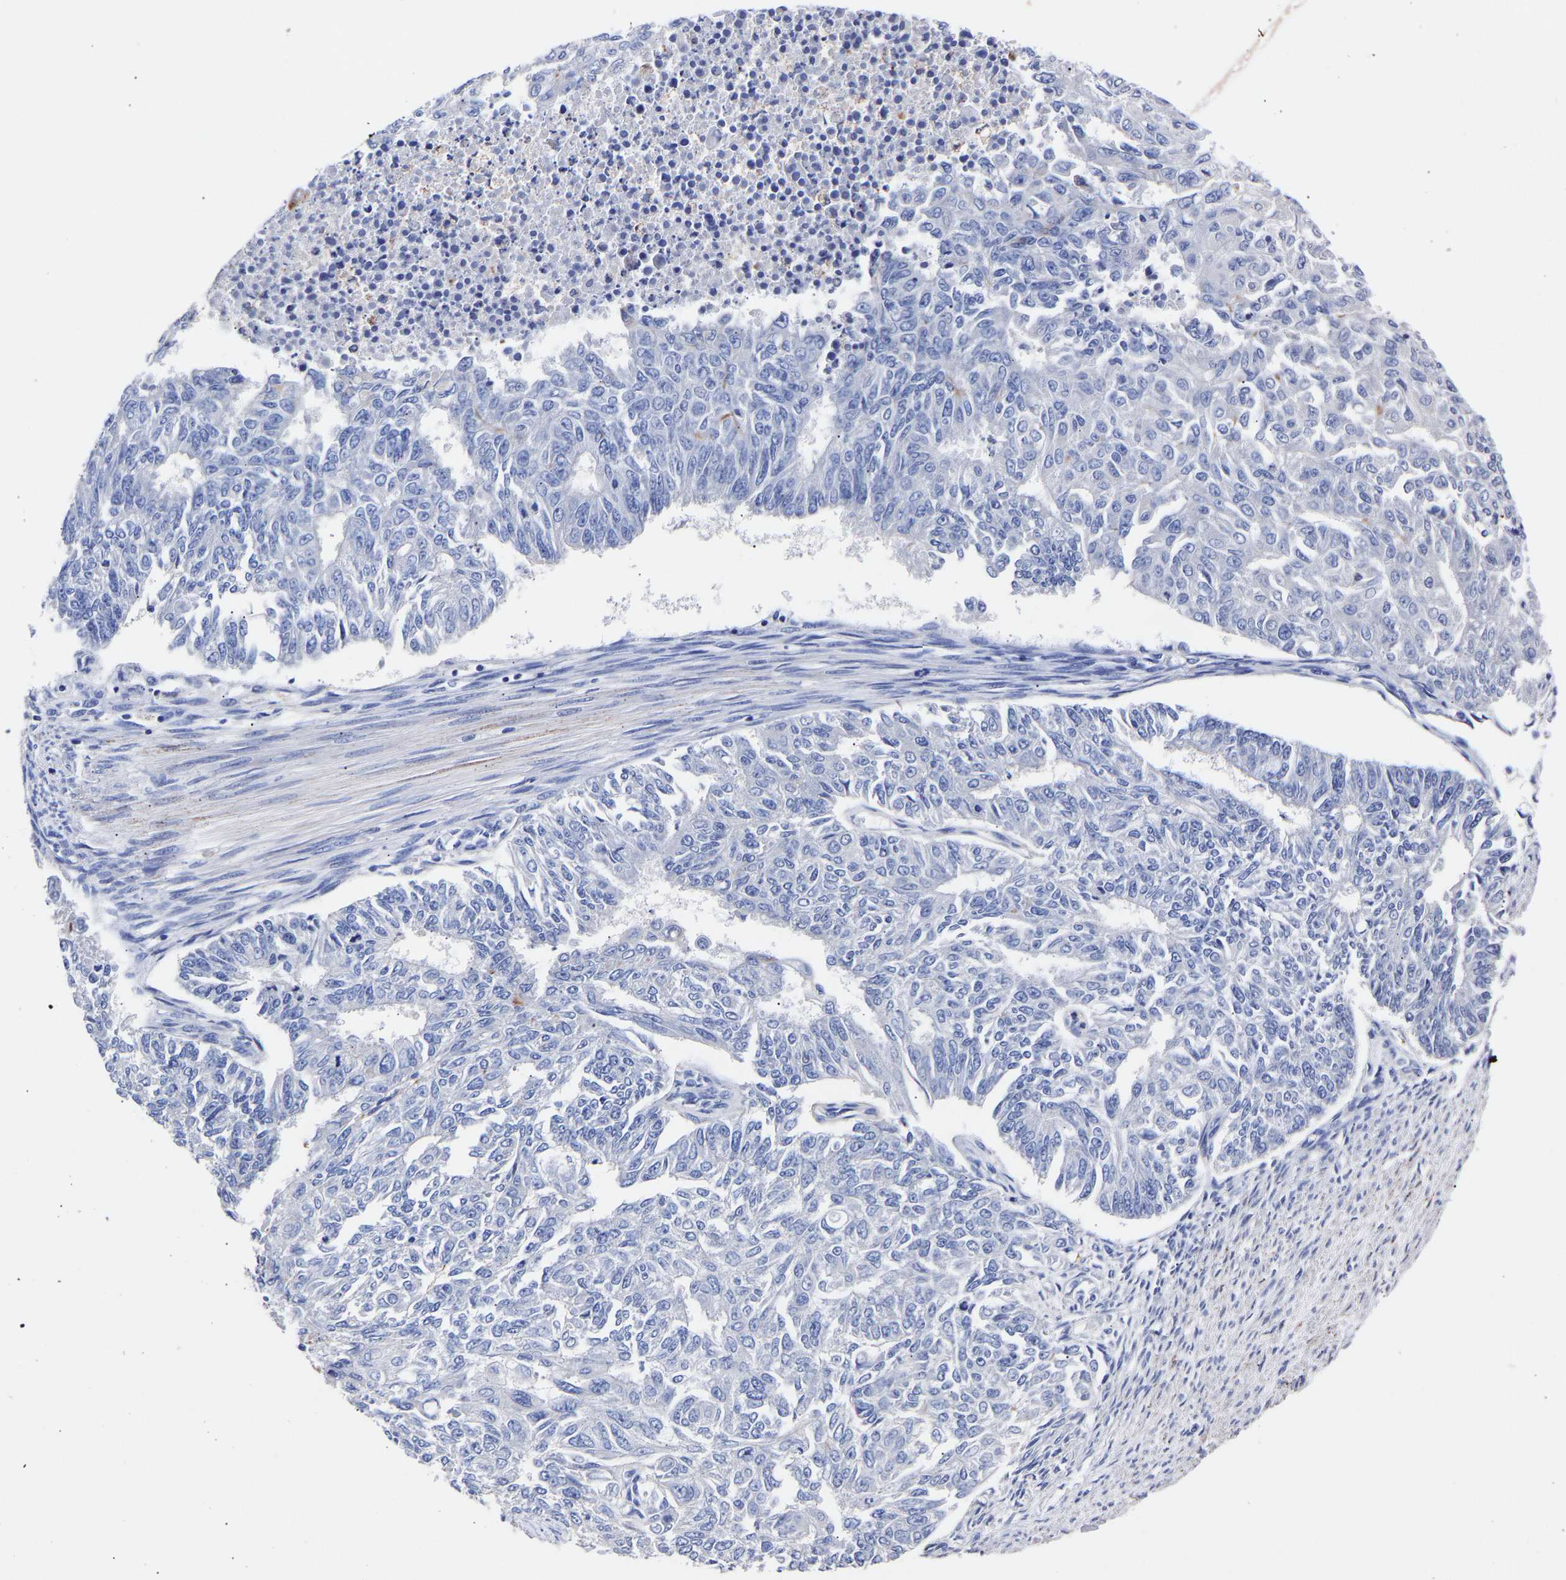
{"staining": {"intensity": "negative", "quantity": "none", "location": "none"}, "tissue": "endometrial cancer", "cell_type": "Tumor cells", "image_type": "cancer", "snomed": [{"axis": "morphology", "description": "Adenocarcinoma, NOS"}, {"axis": "topography", "description": "Endometrium"}], "caption": "Adenocarcinoma (endometrial) was stained to show a protein in brown. There is no significant positivity in tumor cells. Nuclei are stained in blue.", "gene": "SEM1", "patient": {"sex": "female", "age": 32}}